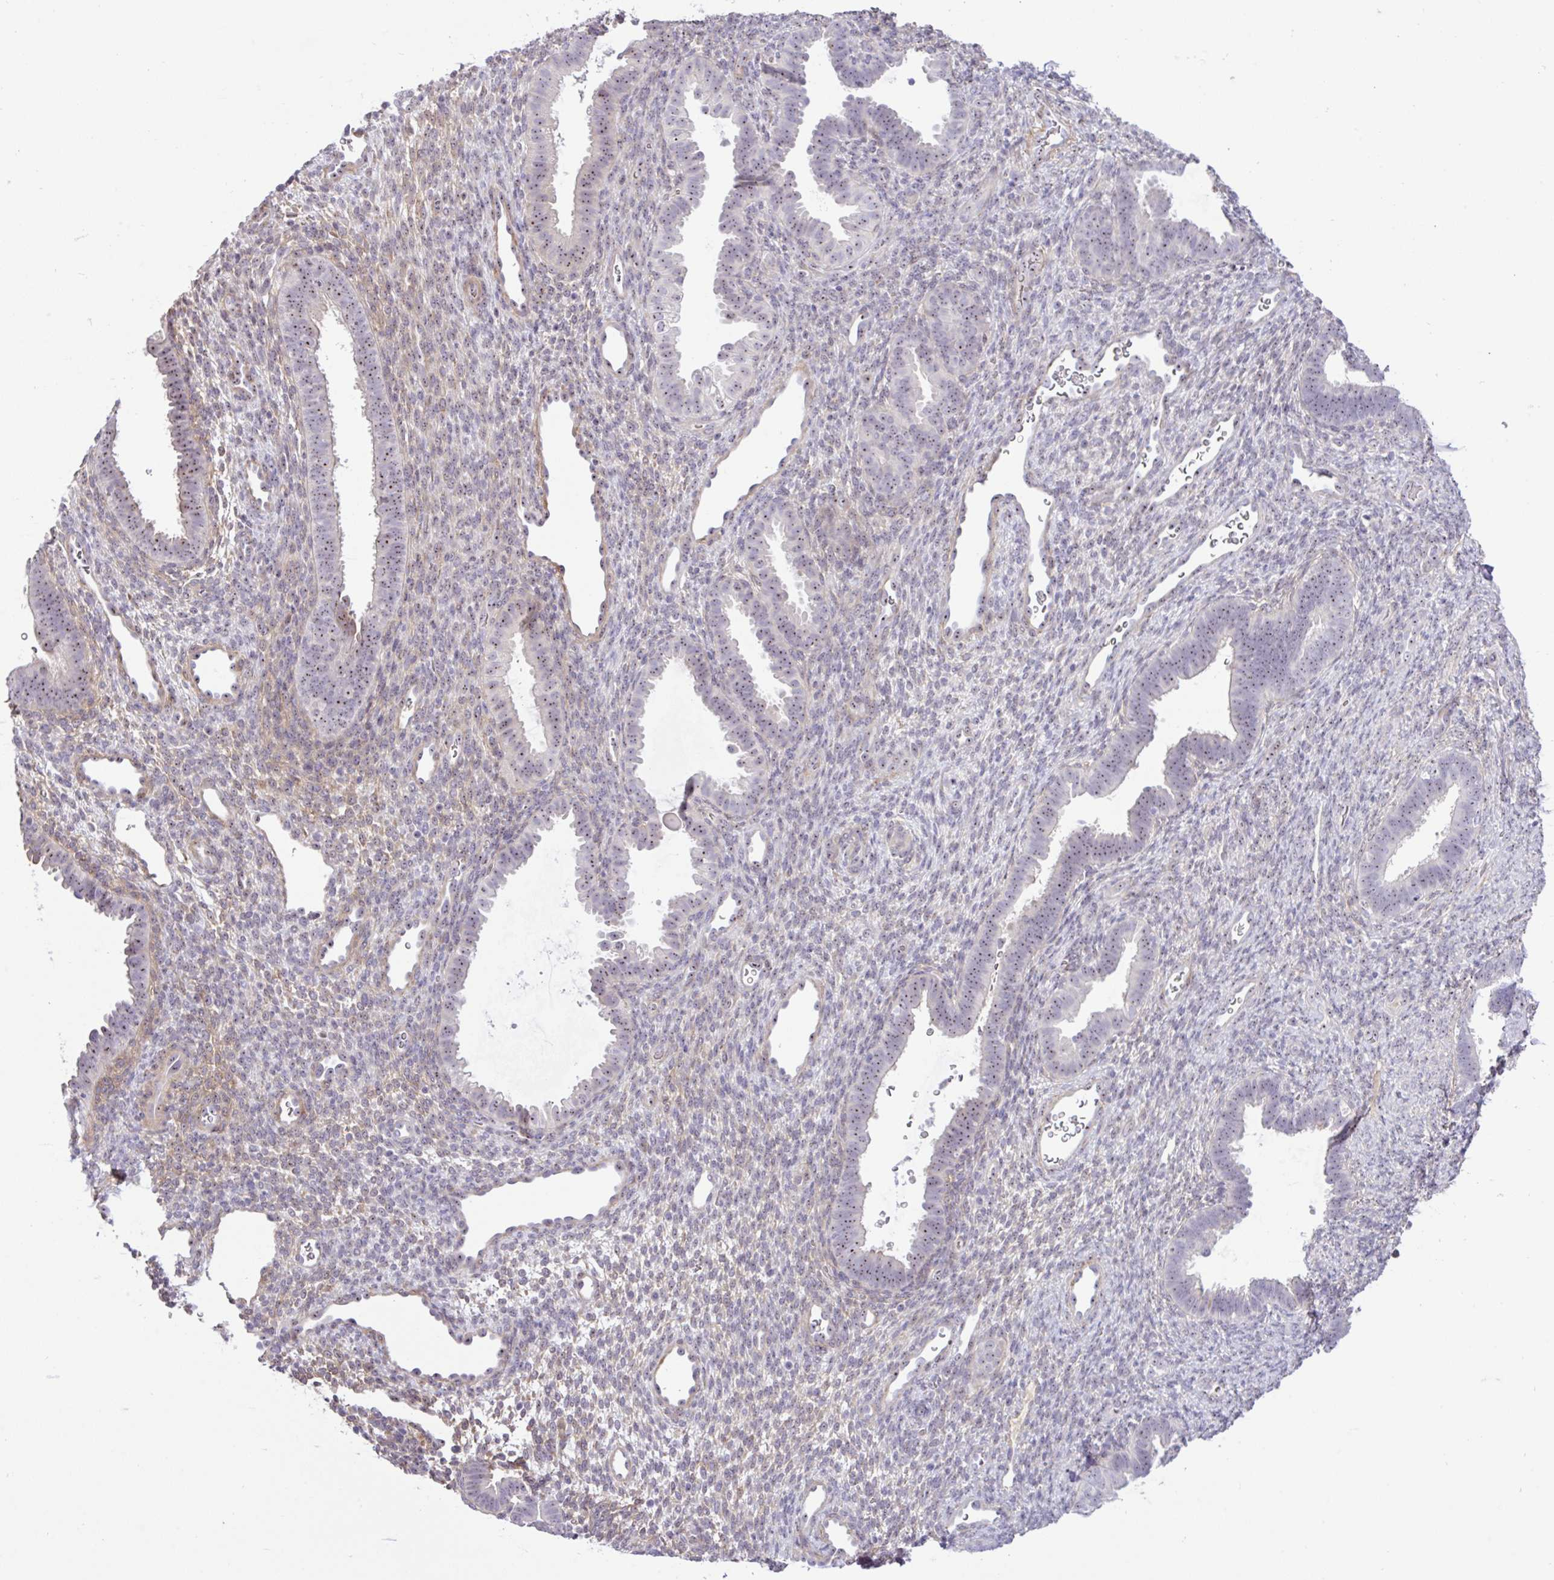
{"staining": {"intensity": "weak", "quantity": "<25%", "location": "nuclear"}, "tissue": "endometrium", "cell_type": "Cells in endometrial stroma", "image_type": "normal", "snomed": [{"axis": "morphology", "description": "Normal tissue, NOS"}, {"axis": "topography", "description": "Endometrium"}], "caption": "IHC of benign human endometrium shows no positivity in cells in endometrial stroma.", "gene": "MXRA8", "patient": {"sex": "female", "age": 34}}